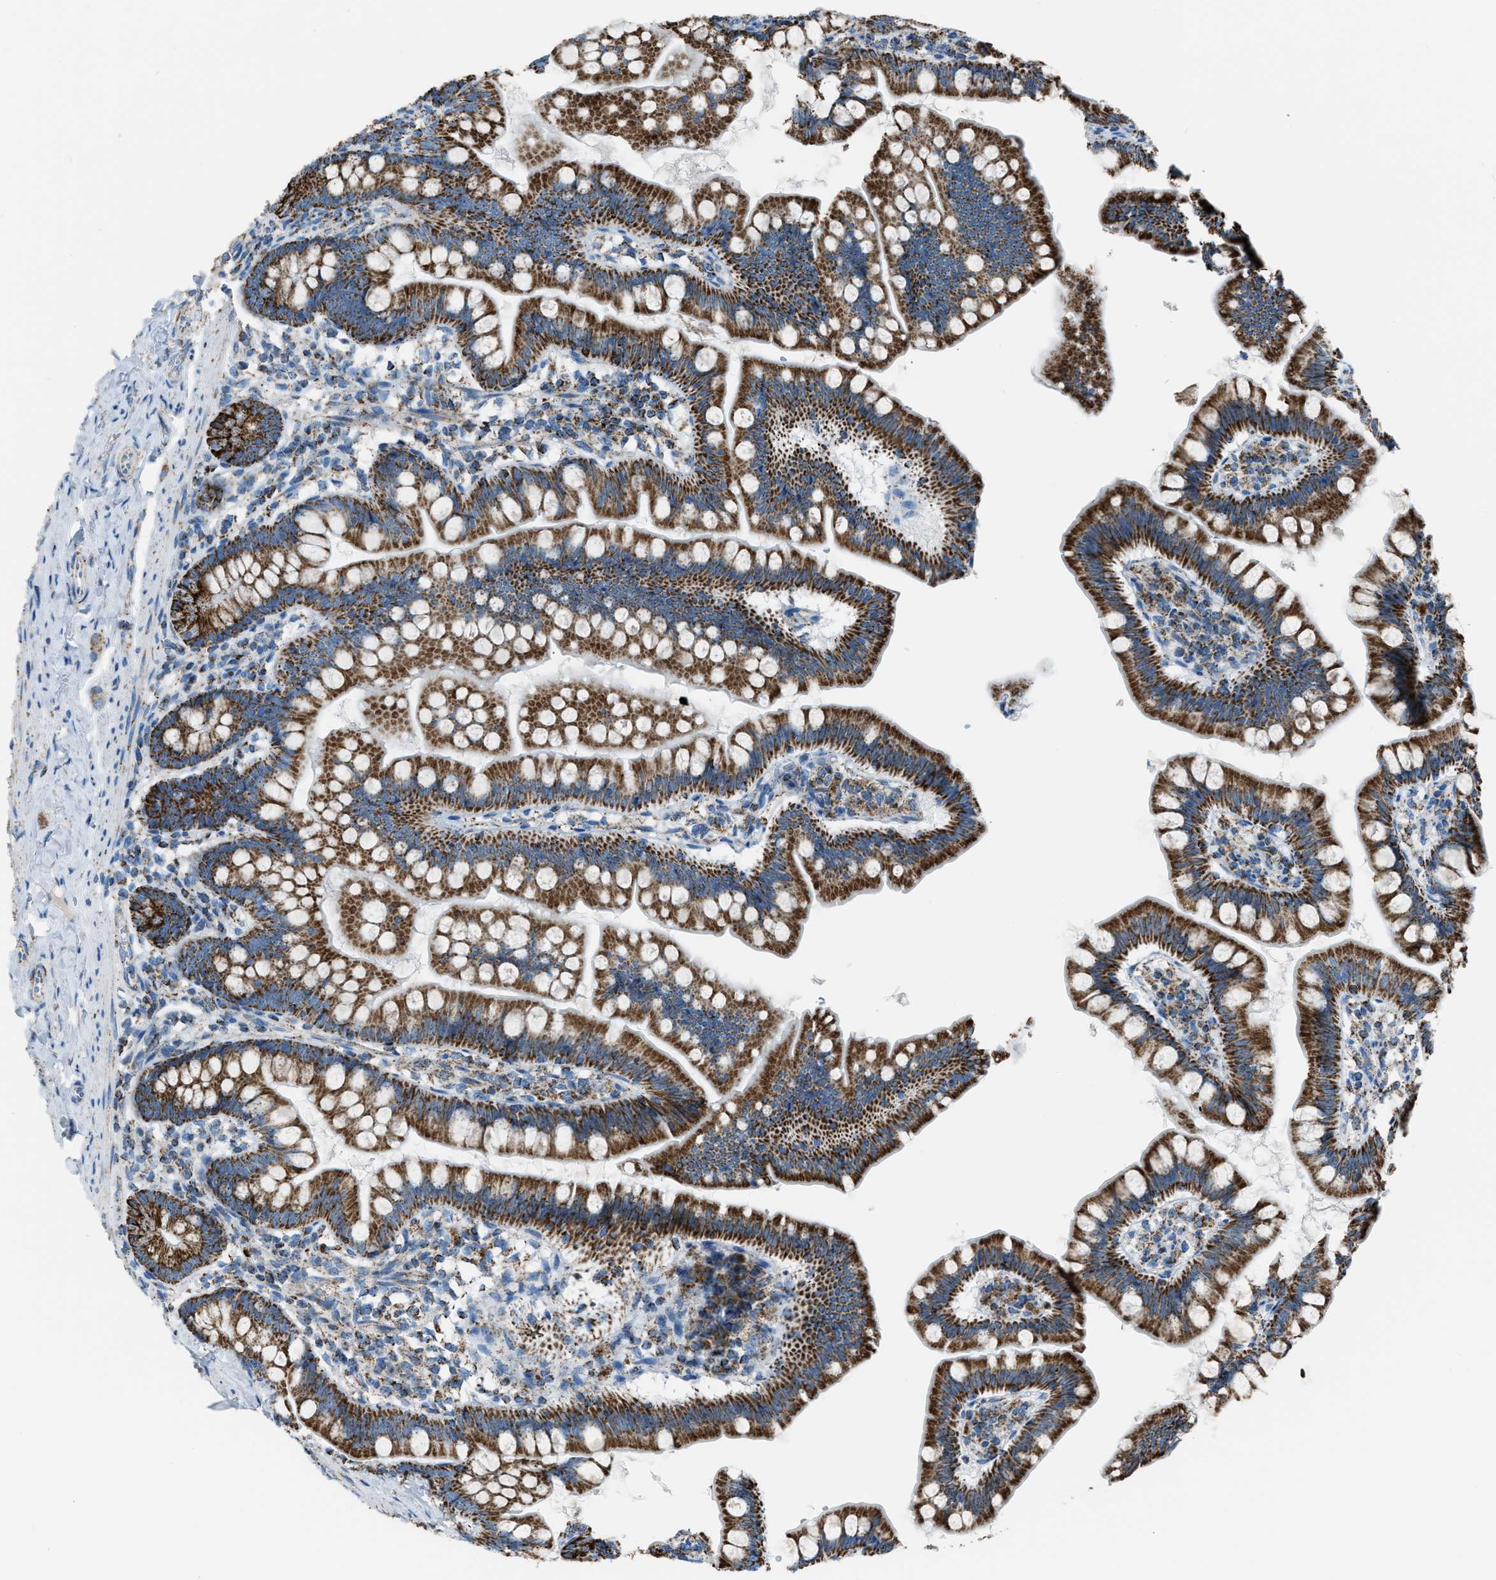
{"staining": {"intensity": "strong", "quantity": ">75%", "location": "cytoplasmic/membranous"}, "tissue": "small intestine", "cell_type": "Glandular cells", "image_type": "normal", "snomed": [{"axis": "morphology", "description": "Normal tissue, NOS"}, {"axis": "topography", "description": "Small intestine"}], "caption": "Glandular cells display strong cytoplasmic/membranous expression in about >75% of cells in benign small intestine. (IHC, brightfield microscopy, high magnification).", "gene": "MDH2", "patient": {"sex": "male", "age": 7}}